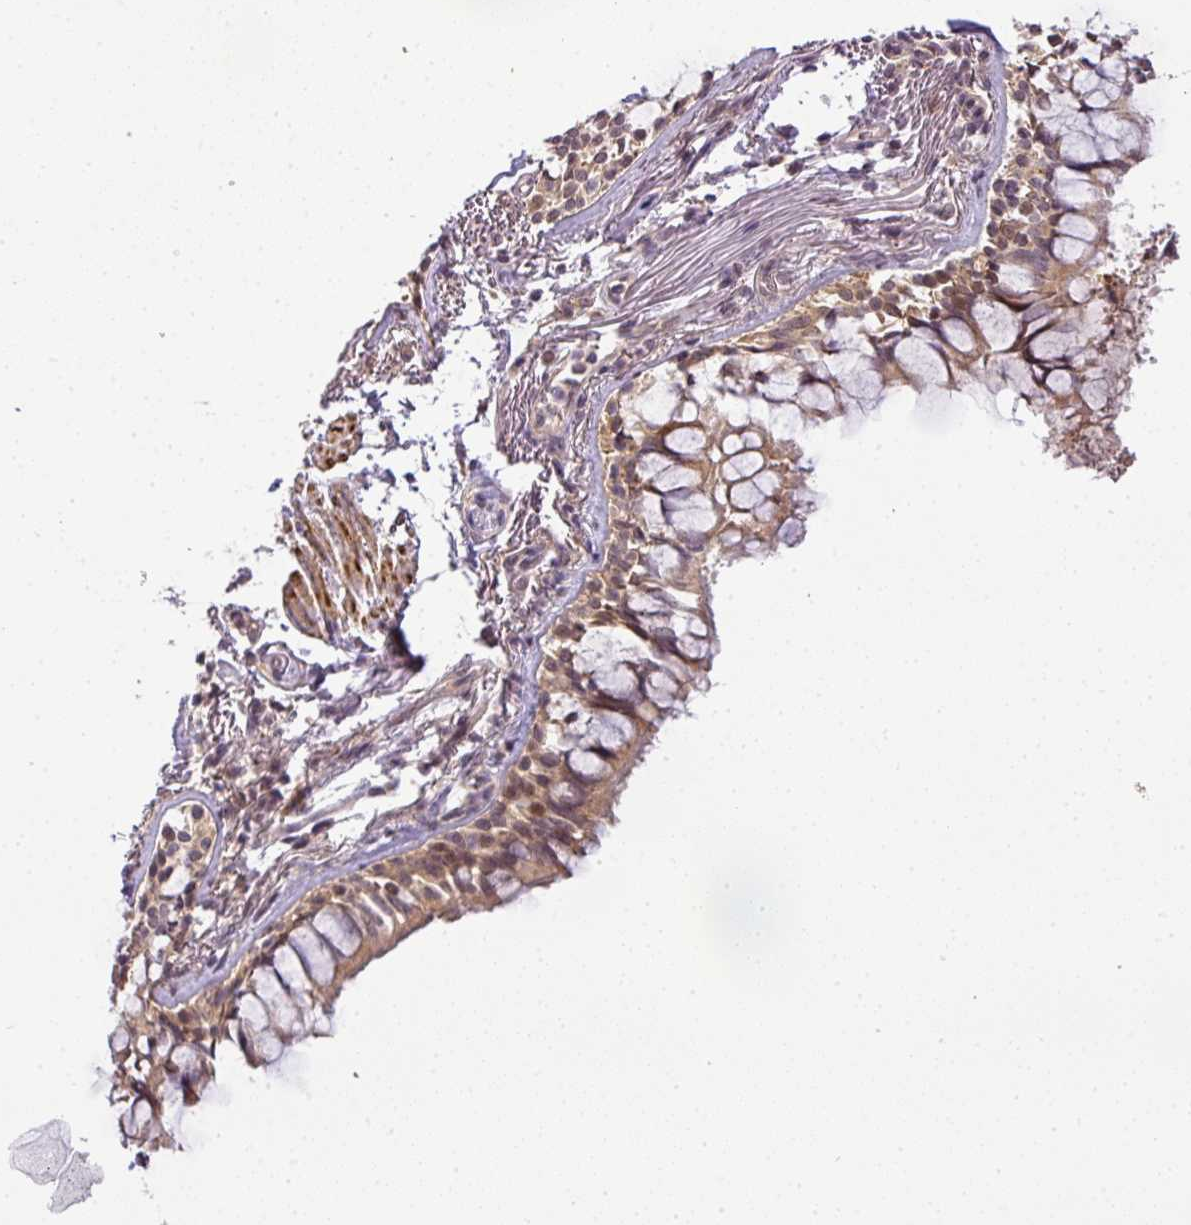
{"staining": {"intensity": "moderate", "quantity": ">75%", "location": "cytoplasmic/membranous,nuclear"}, "tissue": "bronchus", "cell_type": "Respiratory epithelial cells", "image_type": "normal", "snomed": [{"axis": "morphology", "description": "Normal tissue, NOS"}, {"axis": "topography", "description": "Bronchus"}], "caption": "The histopathology image displays immunohistochemical staining of unremarkable bronchus. There is moderate cytoplasmic/membranous,nuclear positivity is seen in about >75% of respiratory epithelial cells. The staining was performed using DAB (3,3'-diaminobenzidine) to visualize the protein expression in brown, while the nuclei were stained in blue with hematoxylin (Magnification: 20x).", "gene": "C1orf226", "patient": {"sex": "male", "age": 70}}